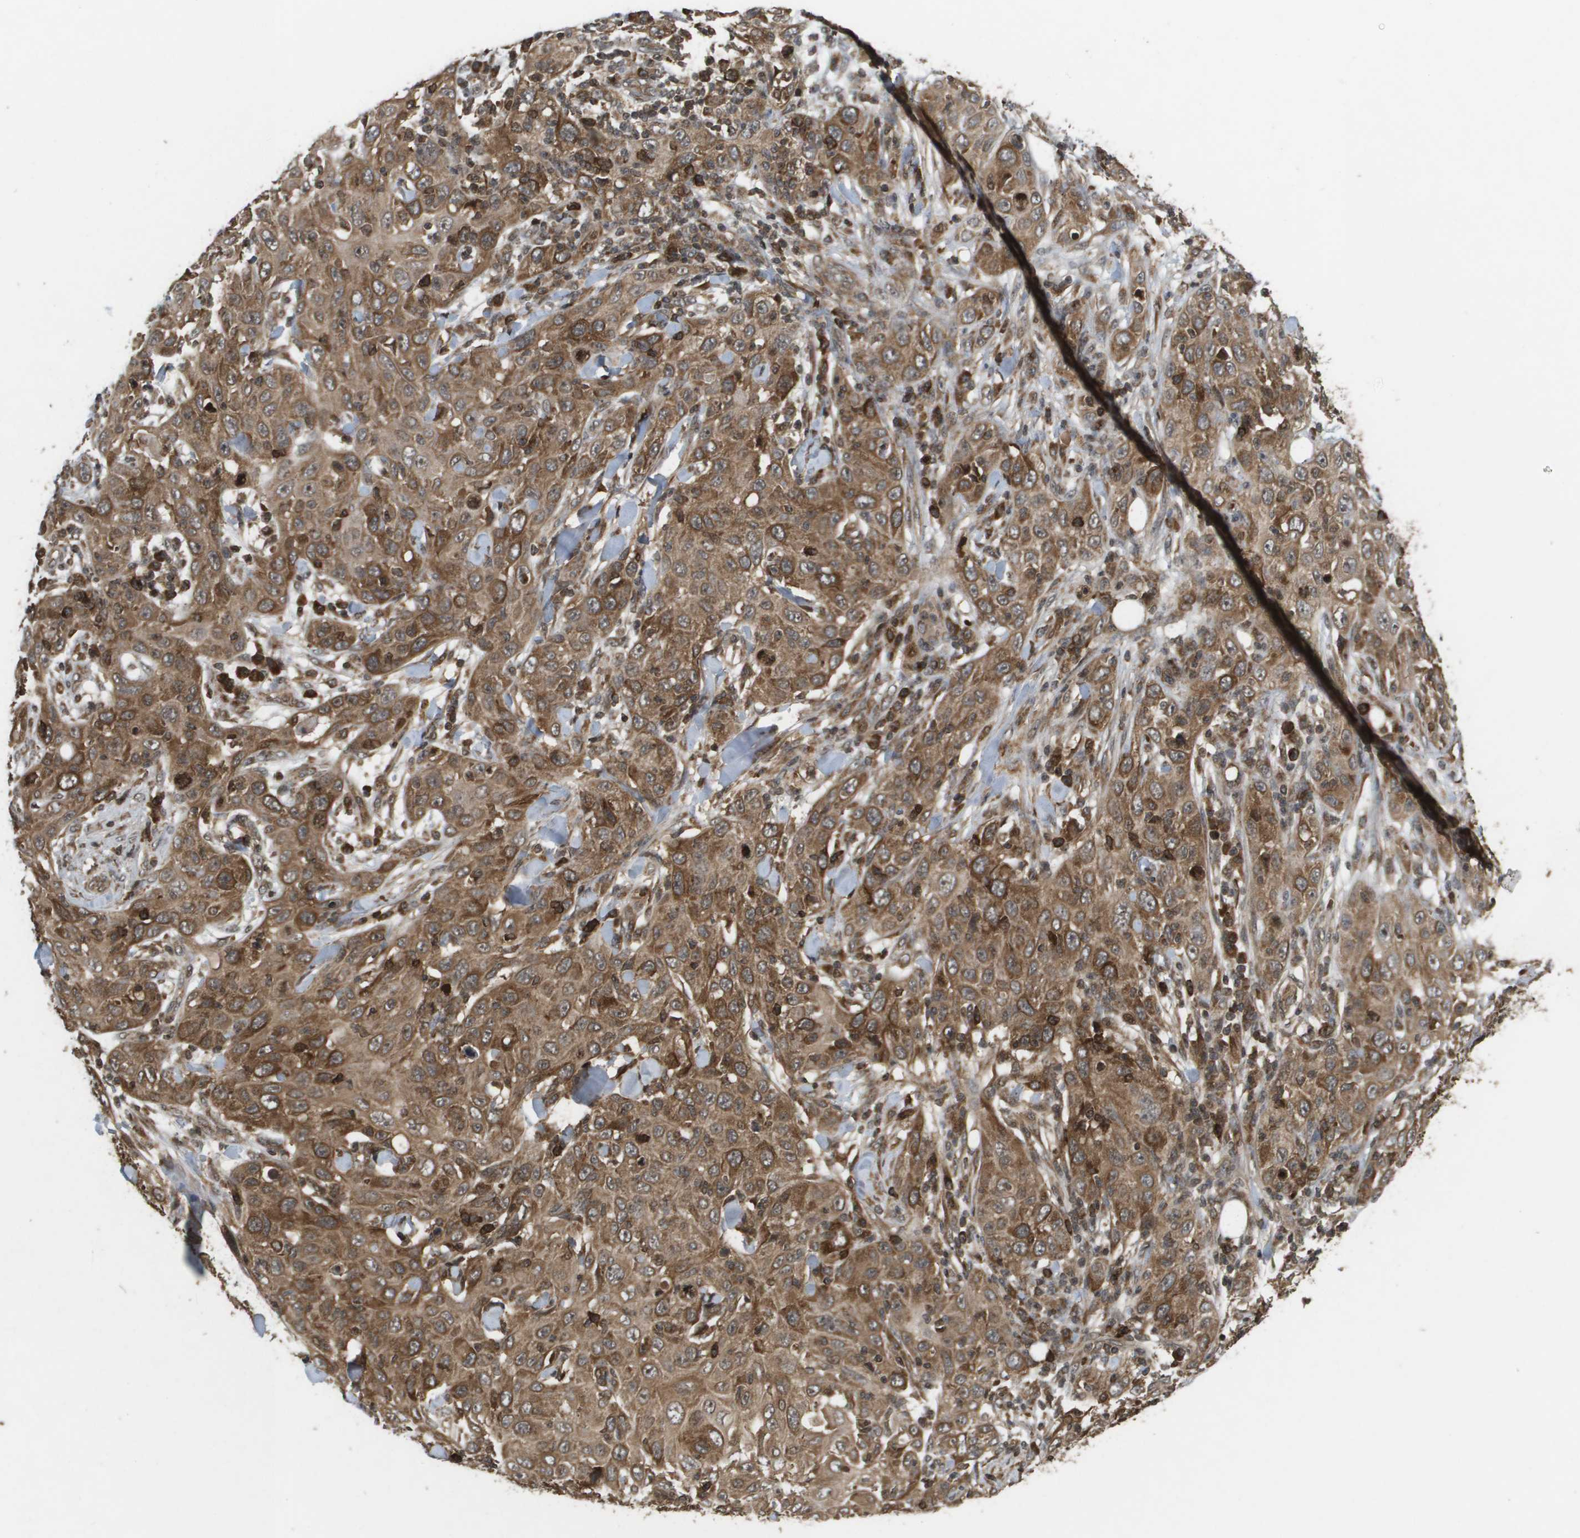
{"staining": {"intensity": "moderate", "quantity": ">75%", "location": "cytoplasmic/membranous"}, "tissue": "skin cancer", "cell_type": "Tumor cells", "image_type": "cancer", "snomed": [{"axis": "morphology", "description": "Squamous cell carcinoma, NOS"}, {"axis": "topography", "description": "Skin"}], "caption": "Immunohistochemical staining of skin cancer (squamous cell carcinoma) demonstrates medium levels of moderate cytoplasmic/membranous protein positivity in approximately >75% of tumor cells.", "gene": "KIF11", "patient": {"sex": "female", "age": 88}}